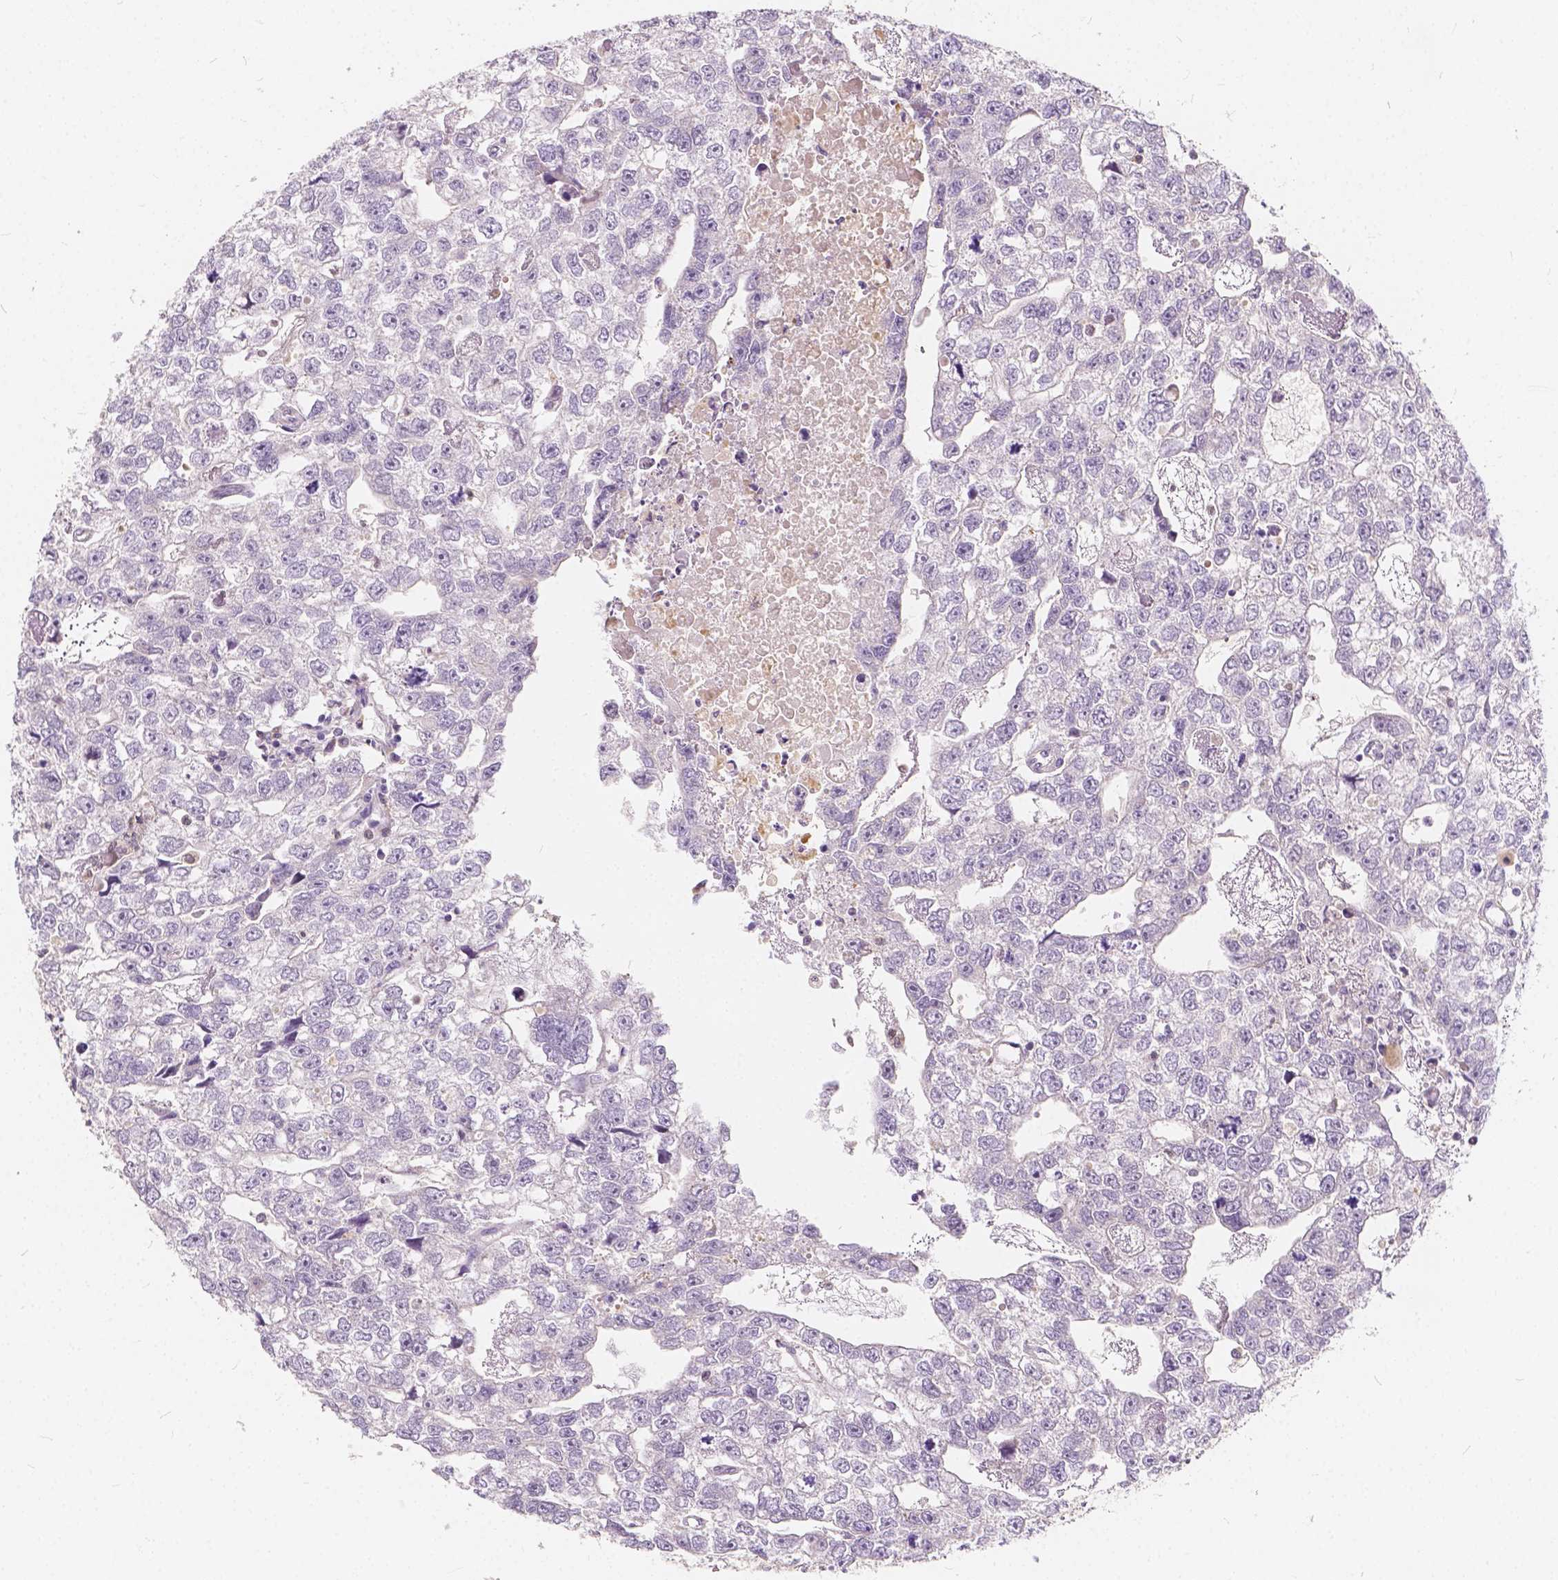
{"staining": {"intensity": "negative", "quantity": "none", "location": "none"}, "tissue": "testis cancer", "cell_type": "Tumor cells", "image_type": "cancer", "snomed": [{"axis": "morphology", "description": "Carcinoma, Embryonal, NOS"}, {"axis": "morphology", "description": "Teratoma, malignant, NOS"}, {"axis": "topography", "description": "Testis"}], "caption": "An image of human testis cancer (malignant teratoma) is negative for staining in tumor cells. (IHC, brightfield microscopy, high magnification).", "gene": "KIAA0513", "patient": {"sex": "male", "age": 44}}